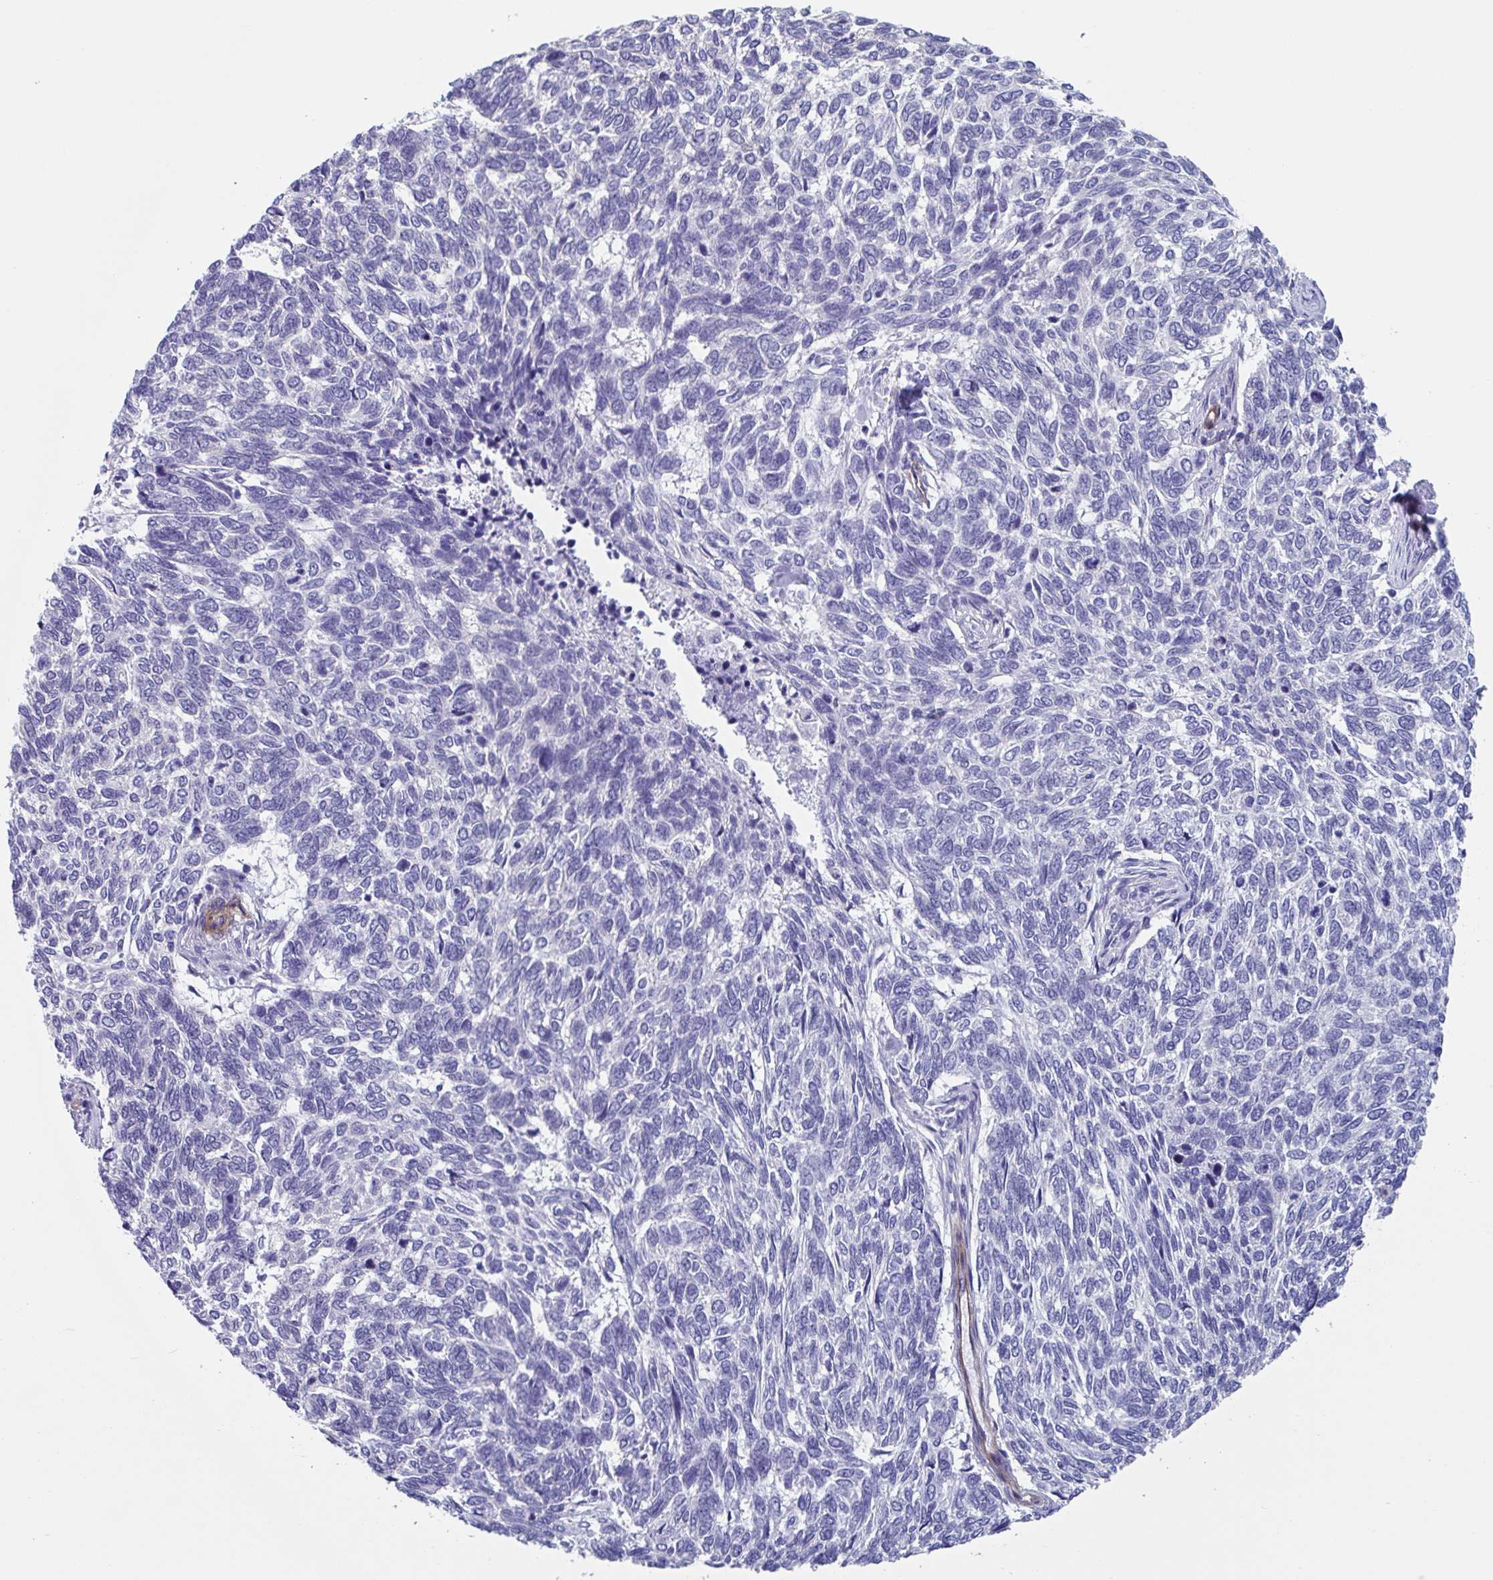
{"staining": {"intensity": "negative", "quantity": "none", "location": "none"}, "tissue": "skin cancer", "cell_type": "Tumor cells", "image_type": "cancer", "snomed": [{"axis": "morphology", "description": "Basal cell carcinoma"}, {"axis": "topography", "description": "Skin"}], "caption": "Immunohistochemistry (IHC) histopathology image of neoplastic tissue: skin basal cell carcinoma stained with DAB (3,3'-diaminobenzidine) displays no significant protein positivity in tumor cells.", "gene": "LPIN3", "patient": {"sex": "female", "age": 65}}